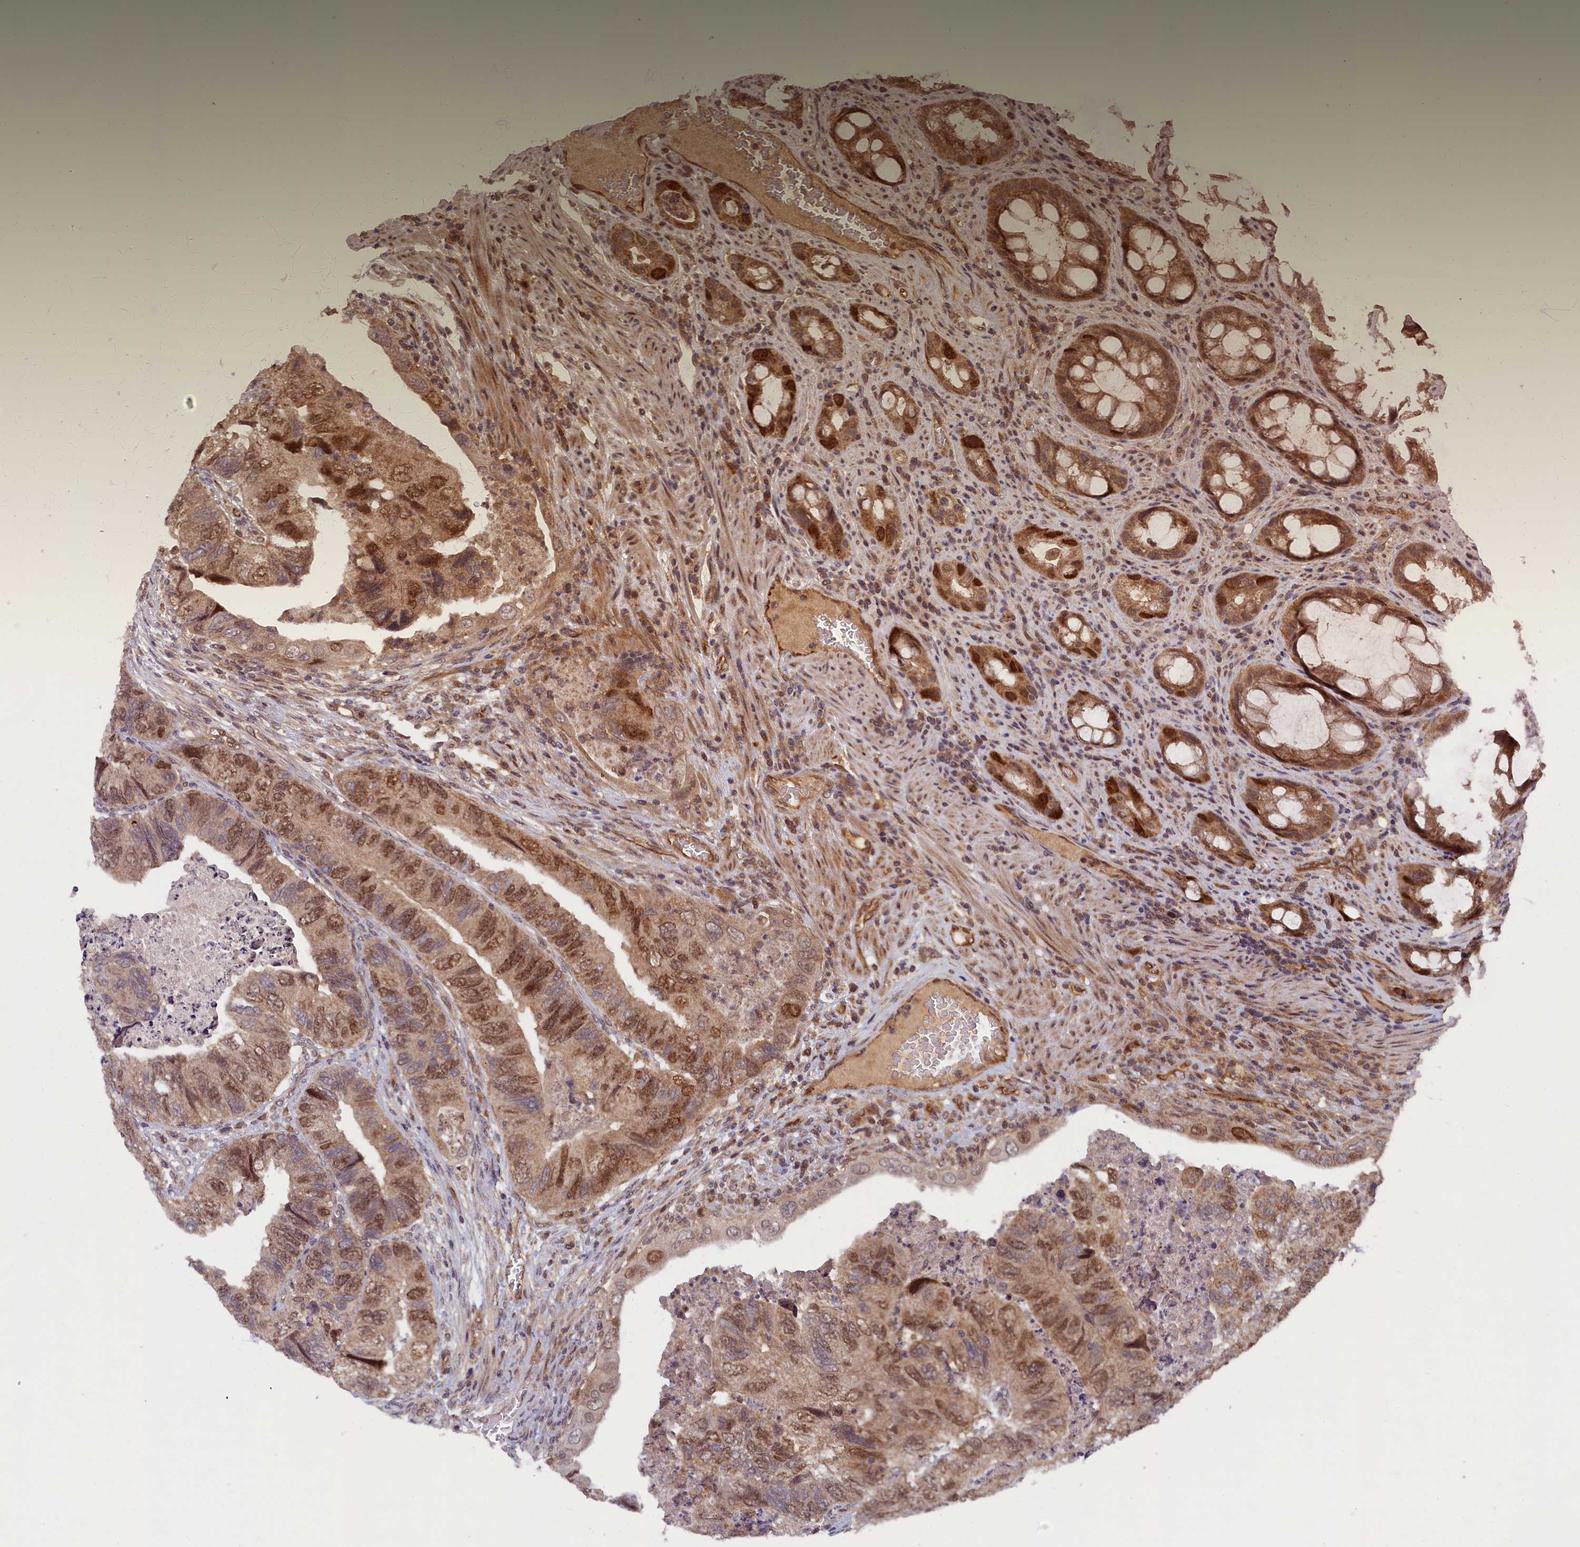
{"staining": {"intensity": "moderate", "quantity": ">75%", "location": "cytoplasmic/membranous,nuclear"}, "tissue": "colorectal cancer", "cell_type": "Tumor cells", "image_type": "cancer", "snomed": [{"axis": "morphology", "description": "Adenocarcinoma, NOS"}, {"axis": "topography", "description": "Rectum"}], "caption": "Colorectal adenocarcinoma tissue demonstrates moderate cytoplasmic/membranous and nuclear positivity in about >75% of tumor cells, visualized by immunohistochemistry. Immunohistochemistry (ihc) stains the protein of interest in brown and the nuclei are stained blue.", "gene": "BRCA1", "patient": {"sex": "male", "age": 63}}